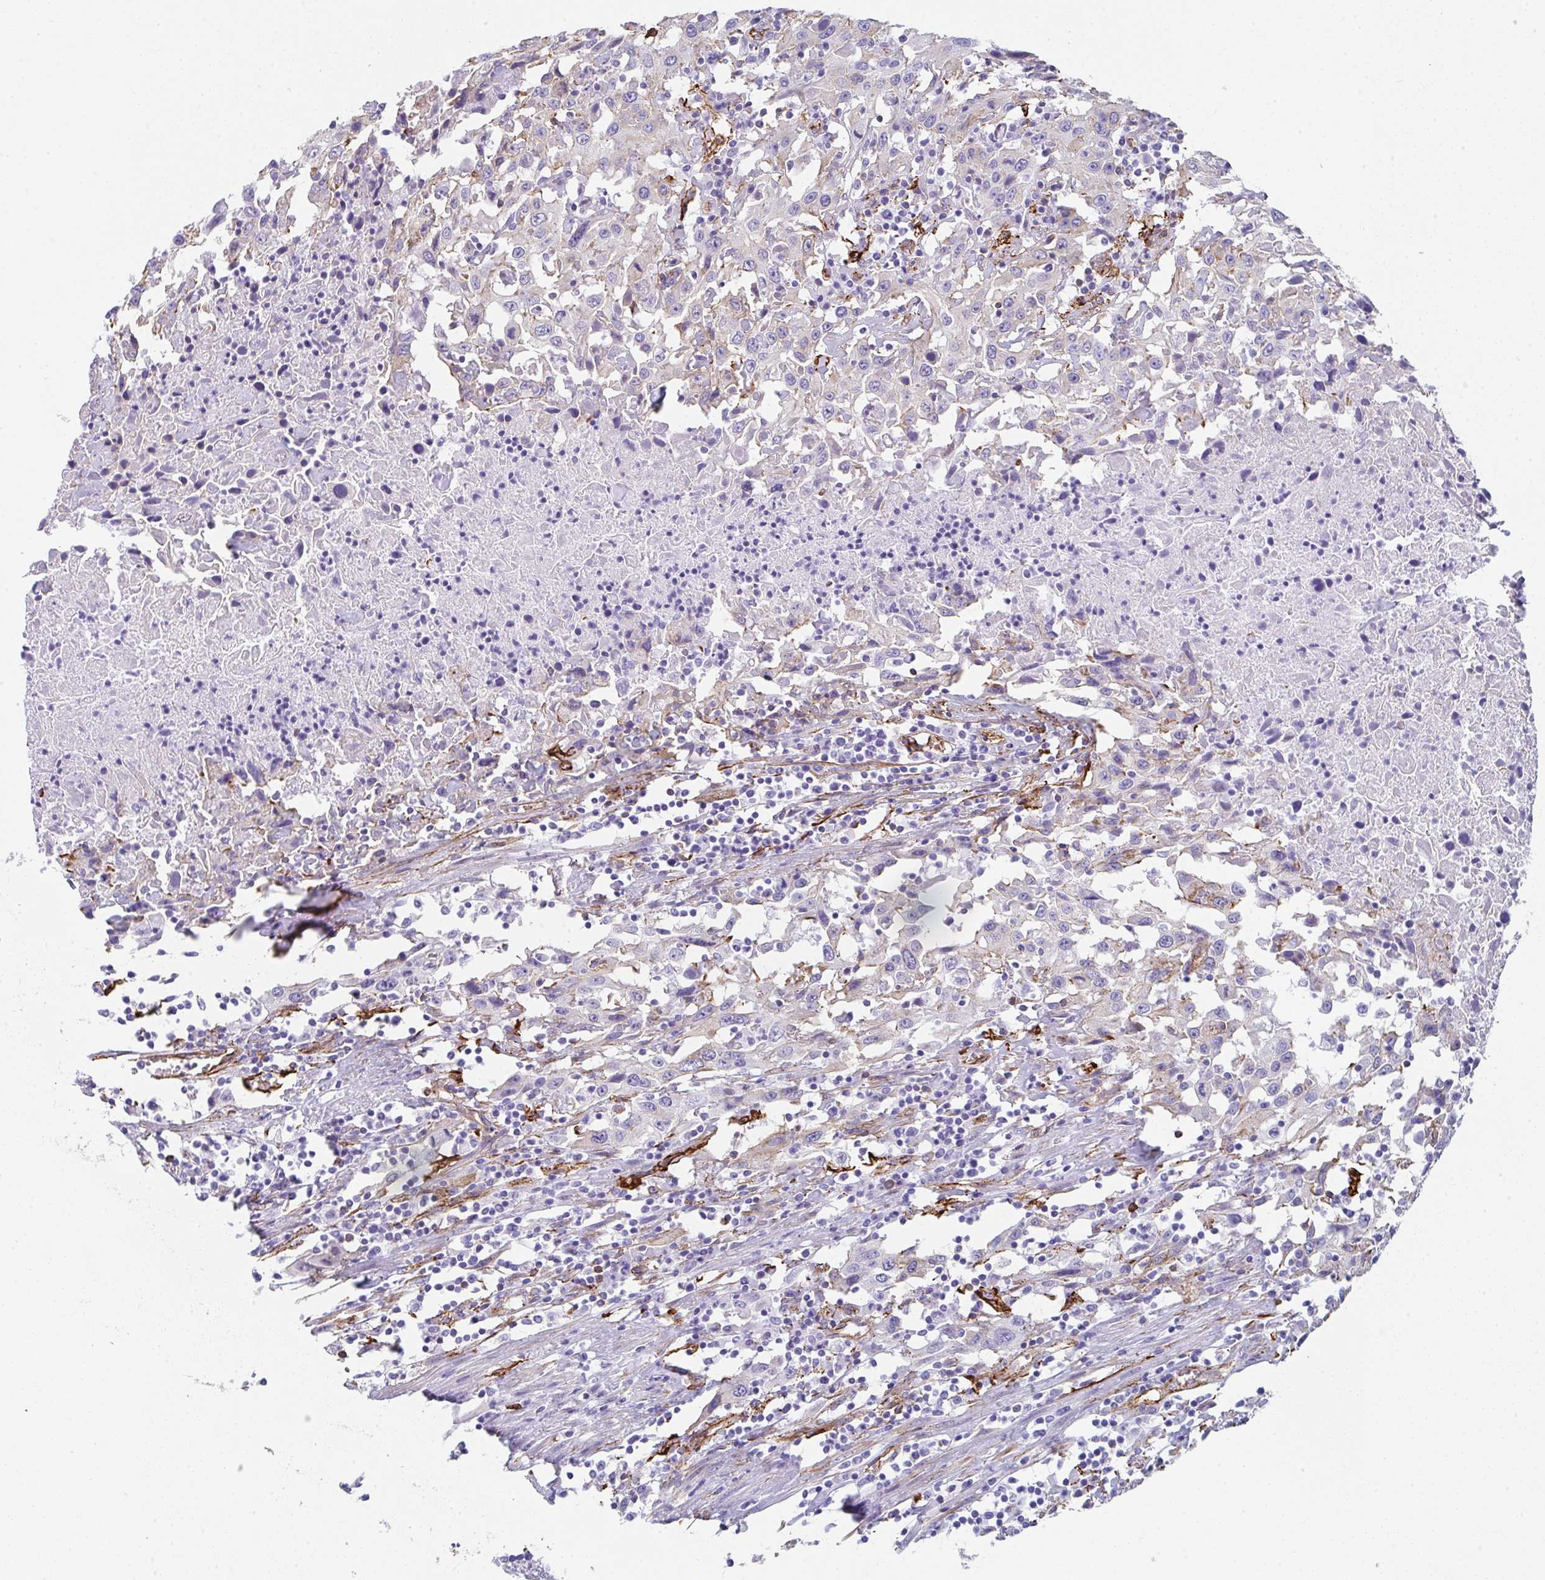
{"staining": {"intensity": "negative", "quantity": "none", "location": "none"}, "tissue": "urothelial cancer", "cell_type": "Tumor cells", "image_type": "cancer", "snomed": [{"axis": "morphology", "description": "Urothelial carcinoma, High grade"}, {"axis": "topography", "description": "Urinary bladder"}], "caption": "This image is of high-grade urothelial carcinoma stained with immunohistochemistry (IHC) to label a protein in brown with the nuclei are counter-stained blue. There is no staining in tumor cells.", "gene": "DBN1", "patient": {"sex": "male", "age": 61}}